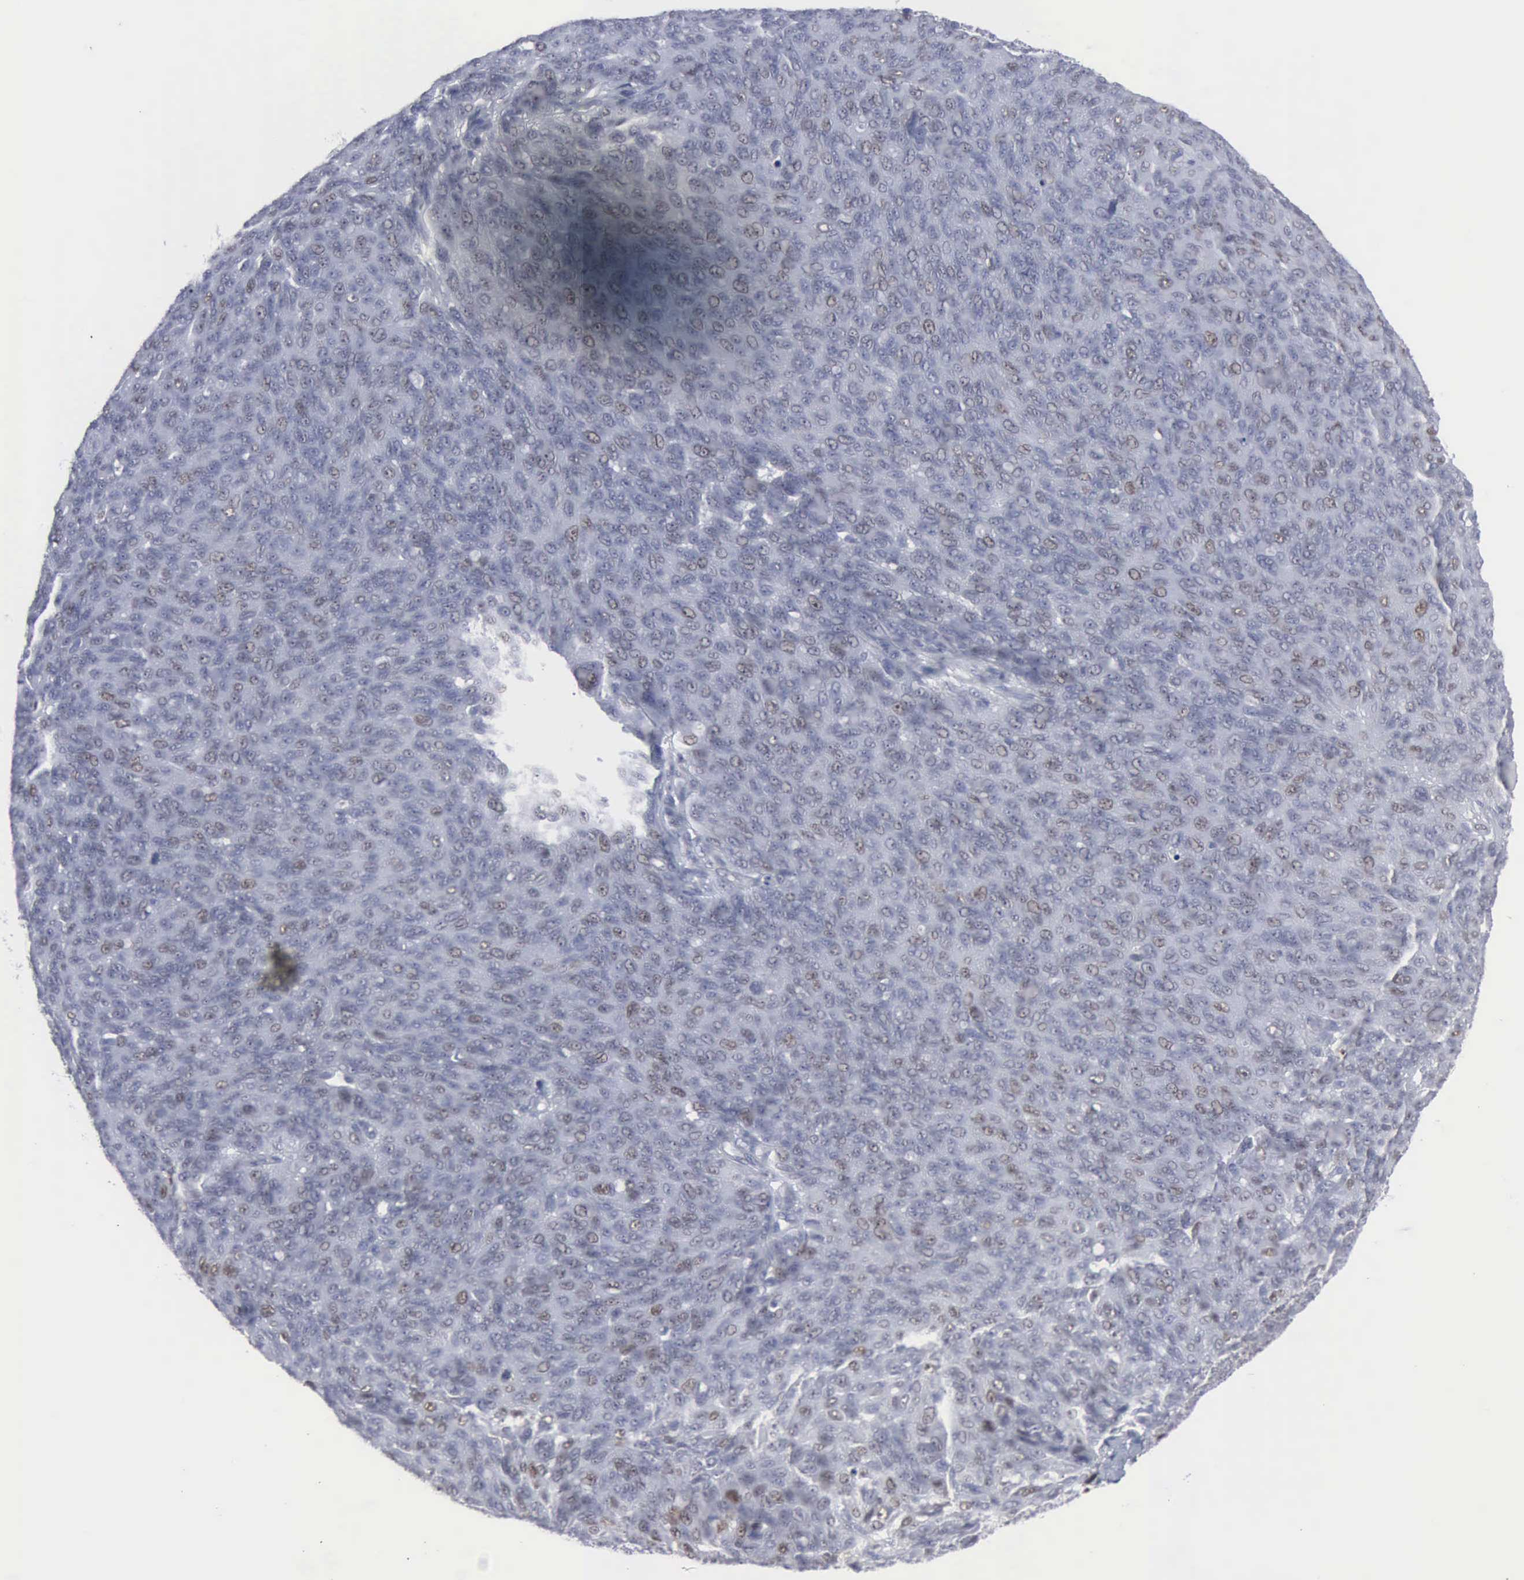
{"staining": {"intensity": "strong", "quantity": "<25%", "location": "nuclear"}, "tissue": "ovarian cancer", "cell_type": "Tumor cells", "image_type": "cancer", "snomed": [{"axis": "morphology", "description": "Carcinoma, endometroid"}, {"axis": "topography", "description": "Ovary"}], "caption": "High-magnification brightfield microscopy of endometroid carcinoma (ovarian) stained with DAB (3,3'-diaminobenzidine) (brown) and counterstained with hematoxylin (blue). tumor cells exhibit strong nuclear expression is seen in approximately<25% of cells. The staining was performed using DAB (3,3'-diaminobenzidine), with brown indicating positive protein expression. Nuclei are stained blue with hematoxylin.", "gene": "MCM5", "patient": {"sex": "female", "age": 60}}